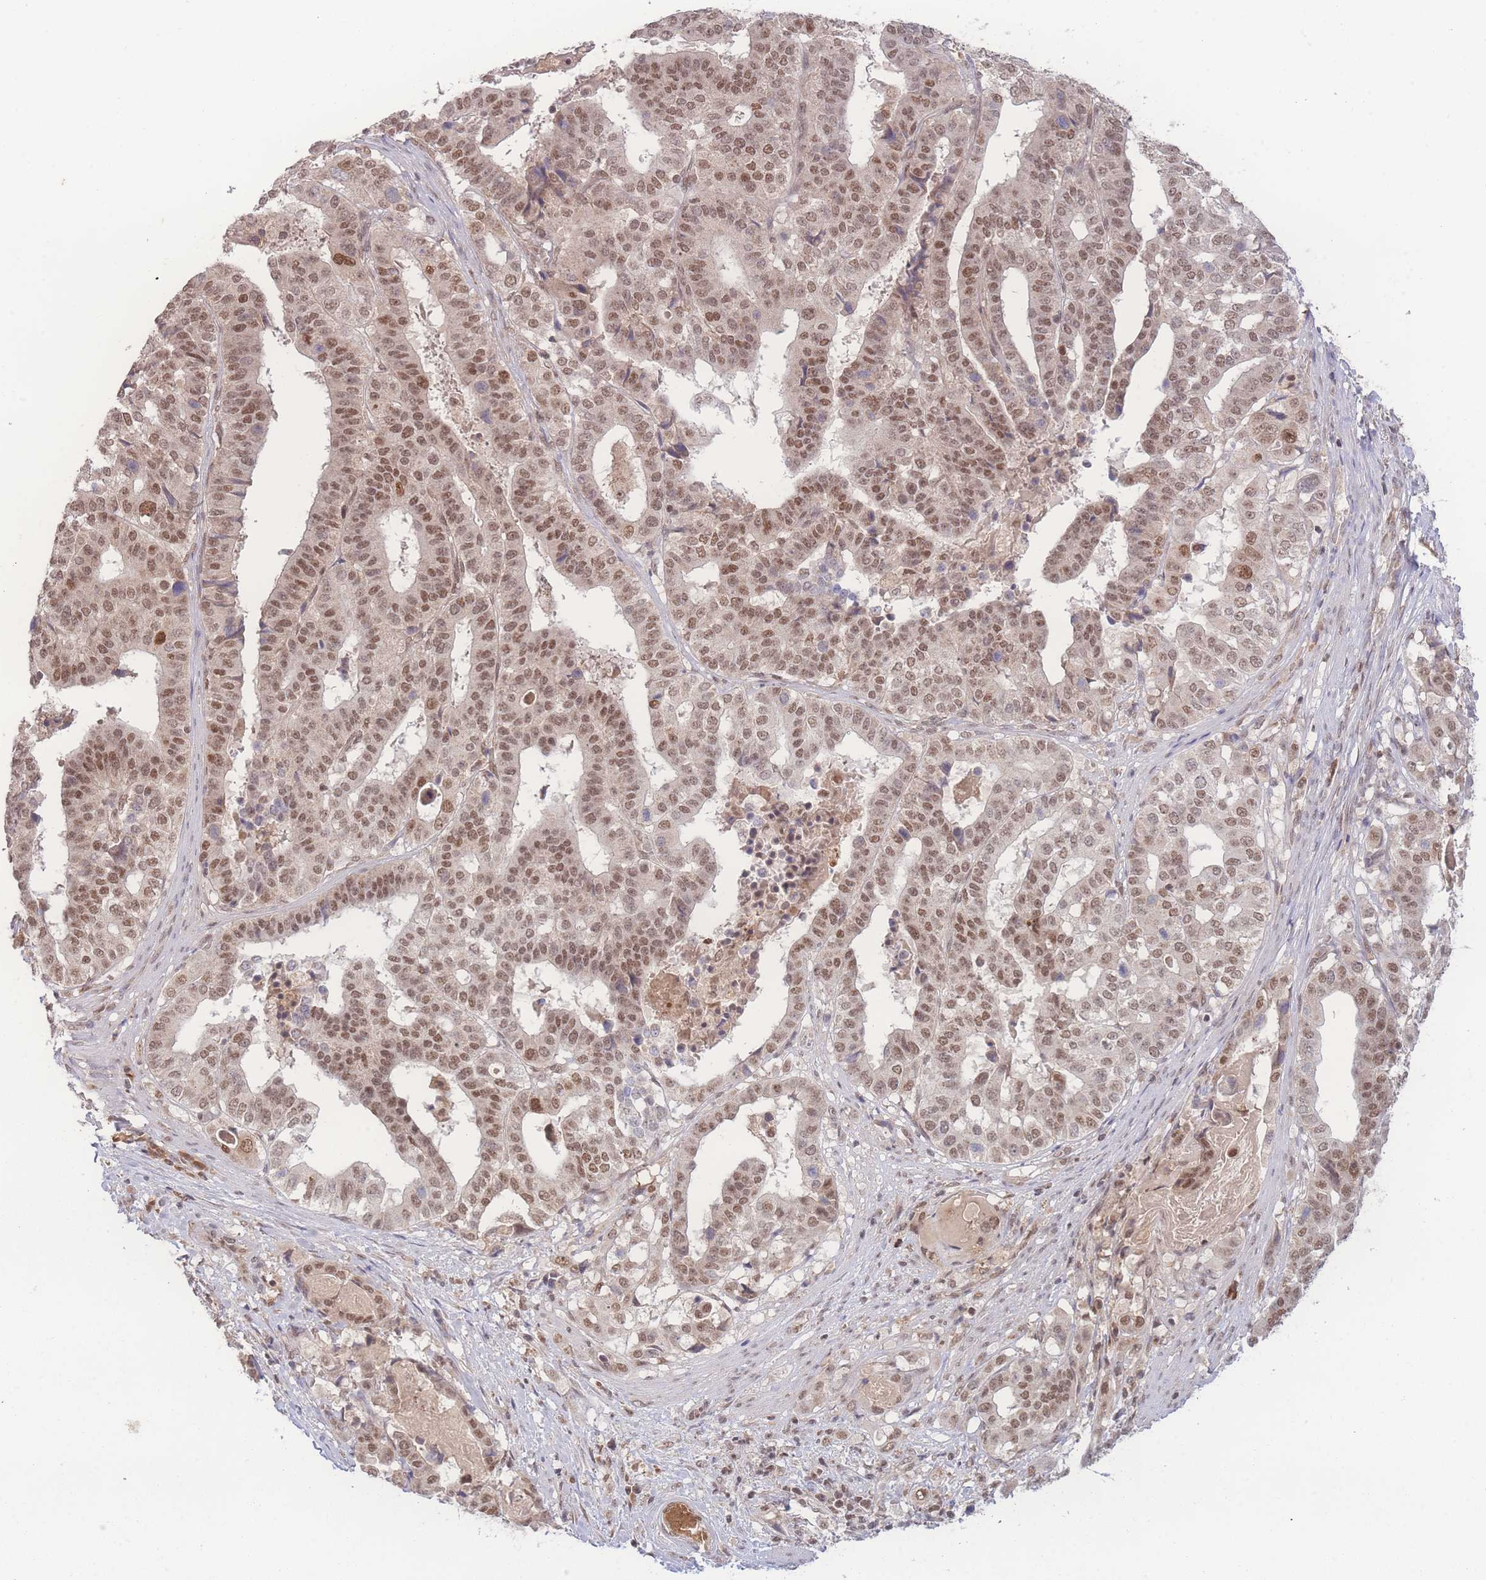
{"staining": {"intensity": "moderate", "quantity": ">75%", "location": "nuclear"}, "tissue": "stomach cancer", "cell_type": "Tumor cells", "image_type": "cancer", "snomed": [{"axis": "morphology", "description": "Adenocarcinoma, NOS"}, {"axis": "topography", "description": "Stomach"}], "caption": "Immunohistochemical staining of stomach cancer (adenocarcinoma) reveals moderate nuclear protein positivity in about >75% of tumor cells.", "gene": "RAVER1", "patient": {"sex": "male", "age": 48}}